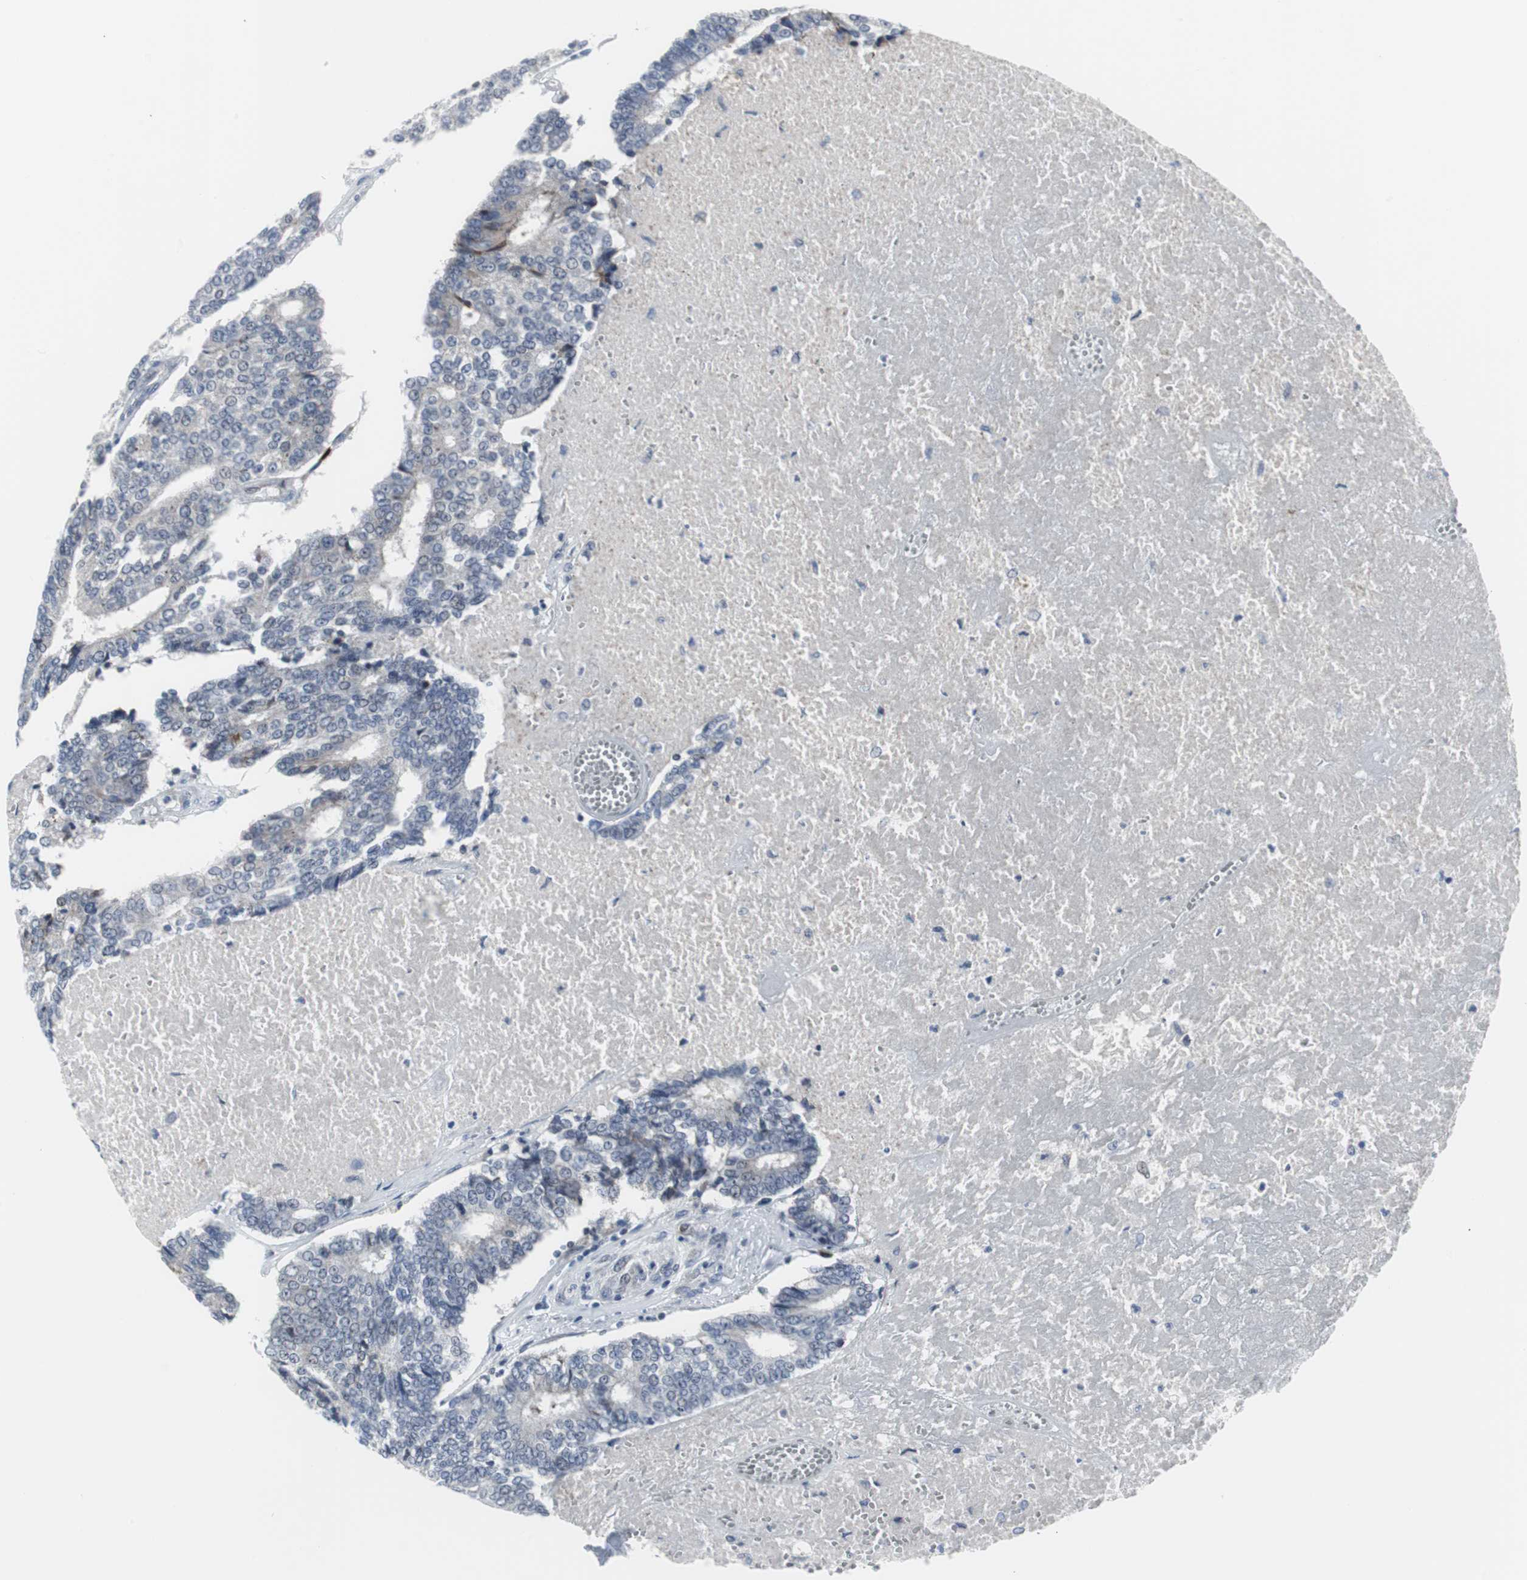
{"staining": {"intensity": "negative", "quantity": "none", "location": "none"}, "tissue": "prostate cancer", "cell_type": "Tumor cells", "image_type": "cancer", "snomed": [{"axis": "morphology", "description": "Adenocarcinoma, High grade"}, {"axis": "topography", "description": "Prostate"}], "caption": "Human prostate cancer (adenocarcinoma (high-grade)) stained for a protein using IHC displays no expression in tumor cells.", "gene": "DOK1", "patient": {"sex": "male", "age": 55}}